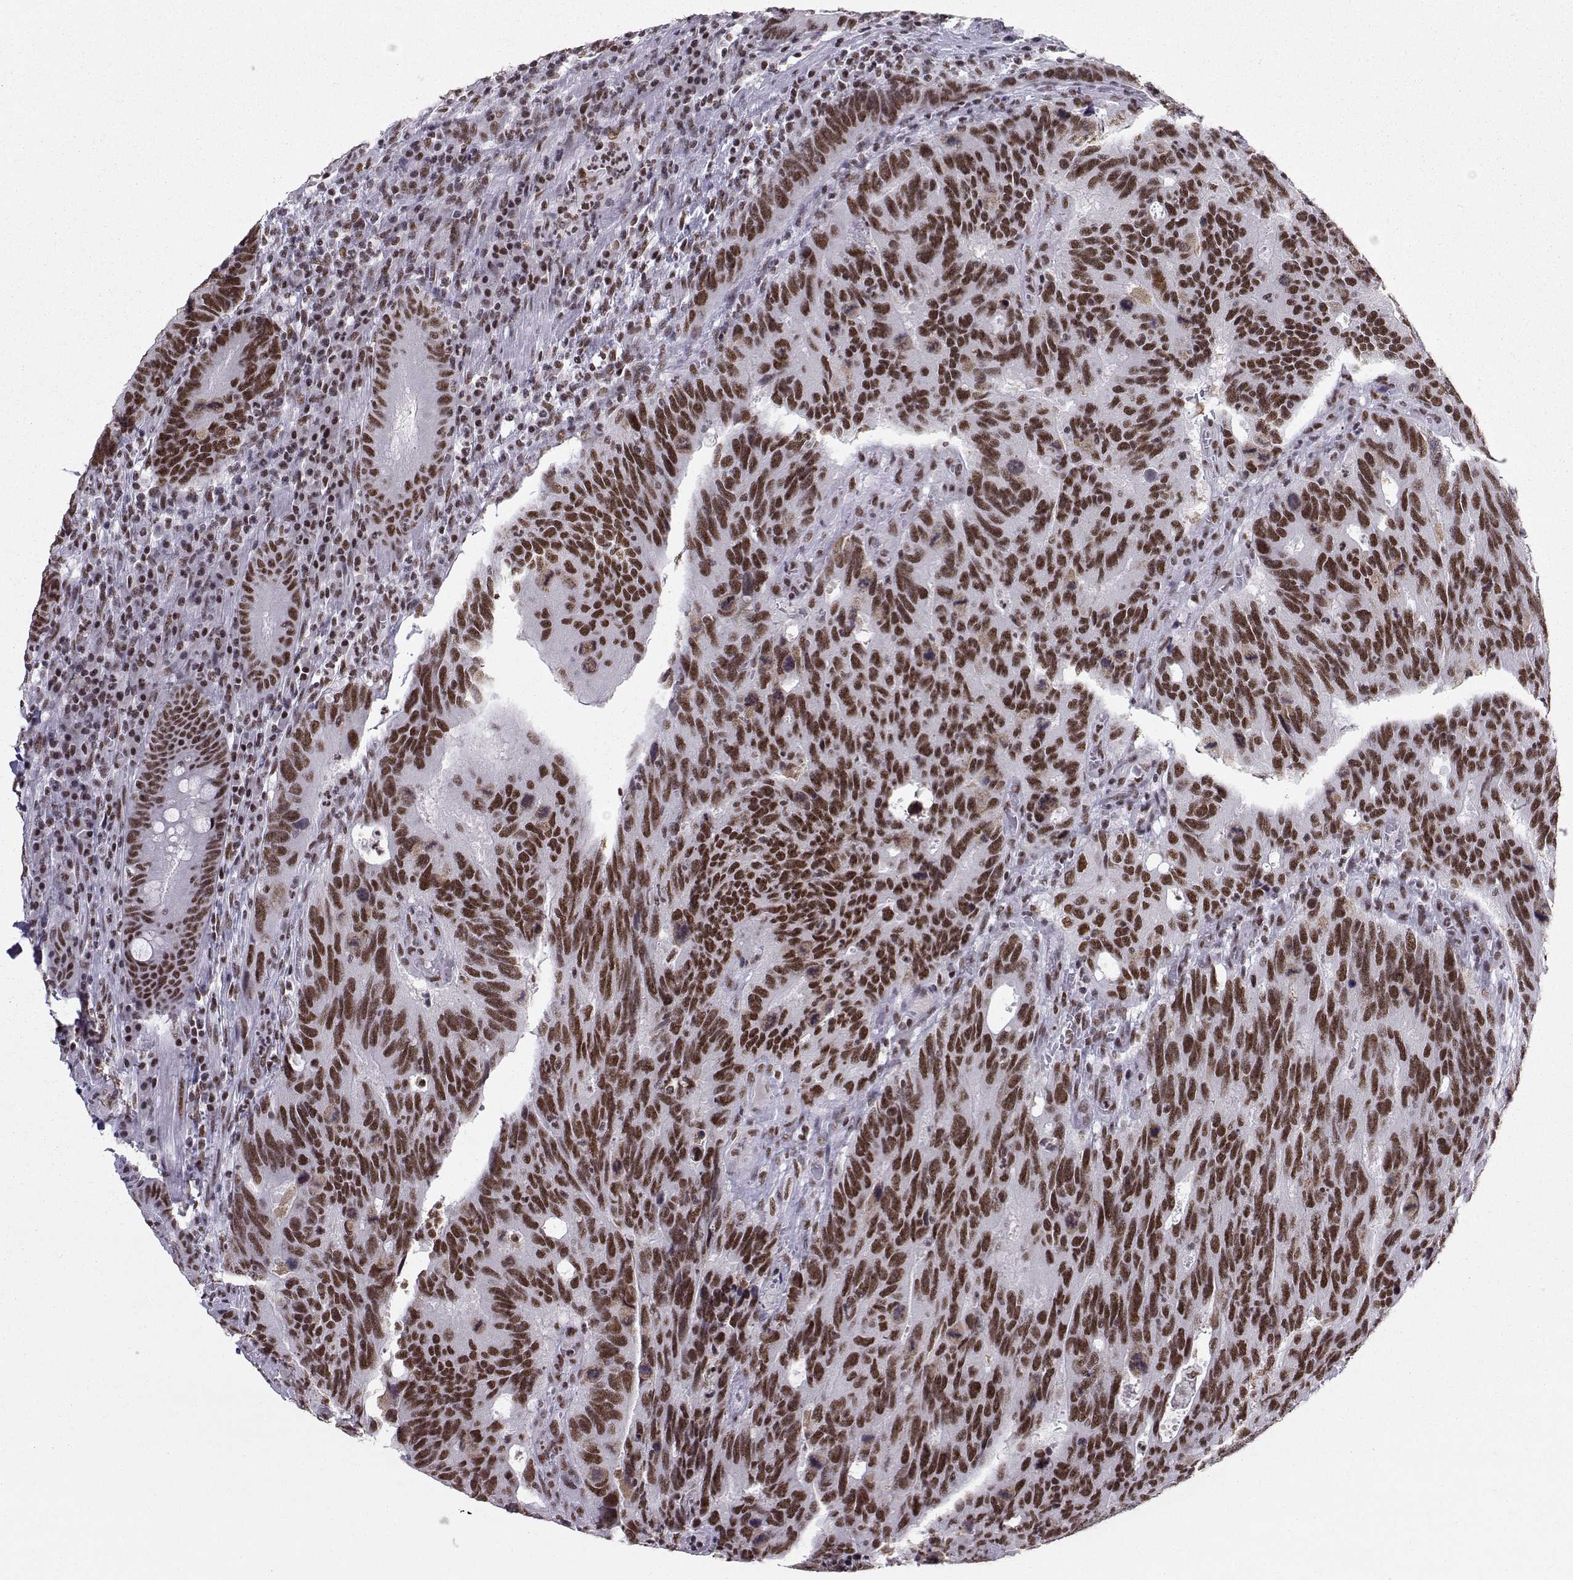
{"staining": {"intensity": "strong", "quantity": ">75%", "location": "nuclear"}, "tissue": "colorectal cancer", "cell_type": "Tumor cells", "image_type": "cancer", "snomed": [{"axis": "morphology", "description": "Adenocarcinoma, NOS"}, {"axis": "topography", "description": "Colon"}], "caption": "This histopathology image shows colorectal cancer stained with IHC to label a protein in brown. The nuclear of tumor cells show strong positivity for the protein. Nuclei are counter-stained blue.", "gene": "SNRPB2", "patient": {"sex": "female", "age": 77}}